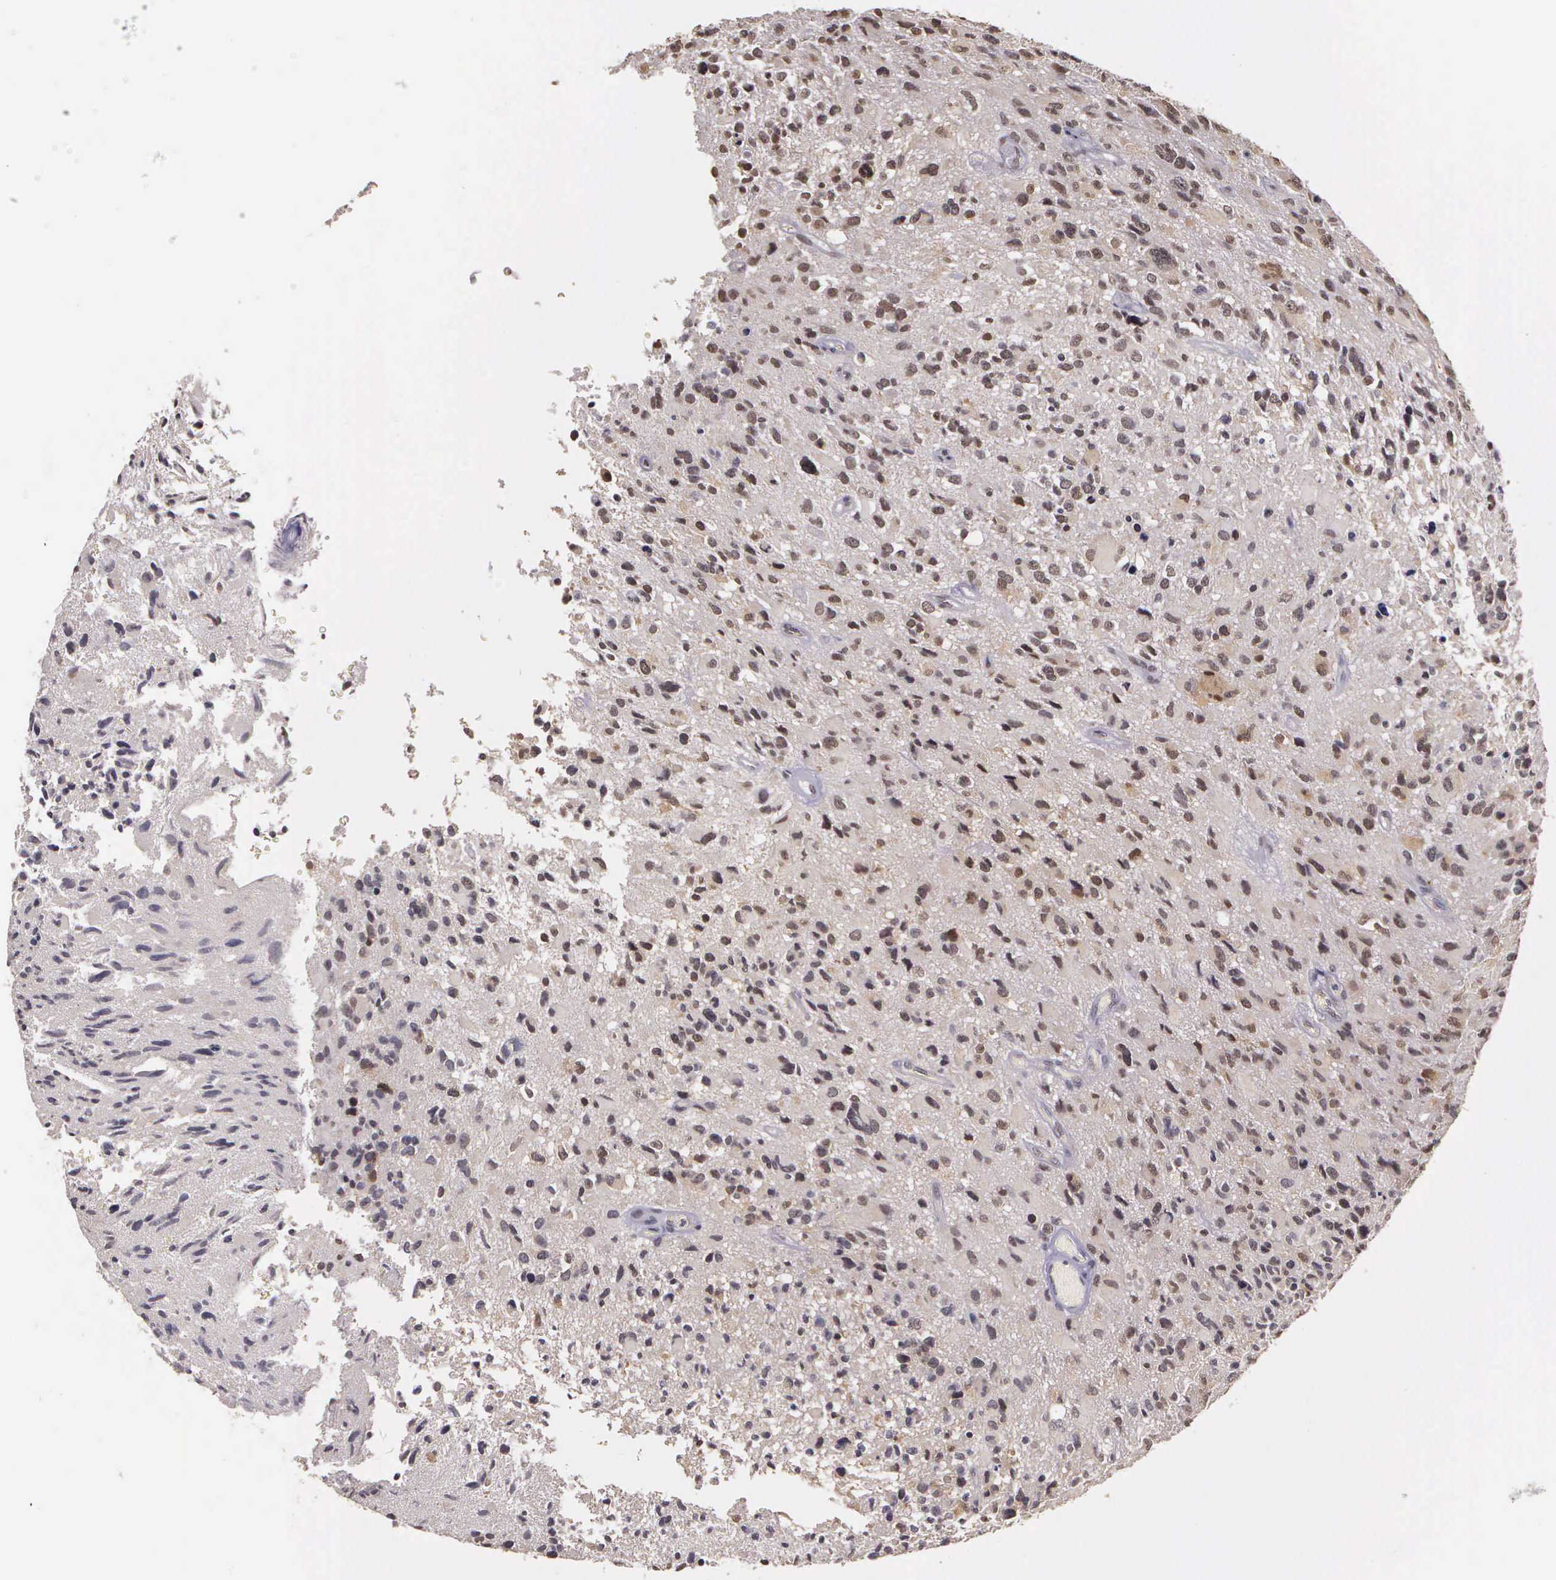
{"staining": {"intensity": "weak", "quantity": ">75%", "location": "nuclear"}, "tissue": "glioma", "cell_type": "Tumor cells", "image_type": "cancer", "snomed": [{"axis": "morphology", "description": "Glioma, malignant, High grade"}, {"axis": "topography", "description": "Brain"}], "caption": "Immunohistochemical staining of malignant high-grade glioma exhibits low levels of weak nuclear protein expression in about >75% of tumor cells. The staining was performed using DAB to visualize the protein expression in brown, while the nuclei were stained in blue with hematoxylin (Magnification: 20x).", "gene": "ARMCX5", "patient": {"sex": "male", "age": 69}}